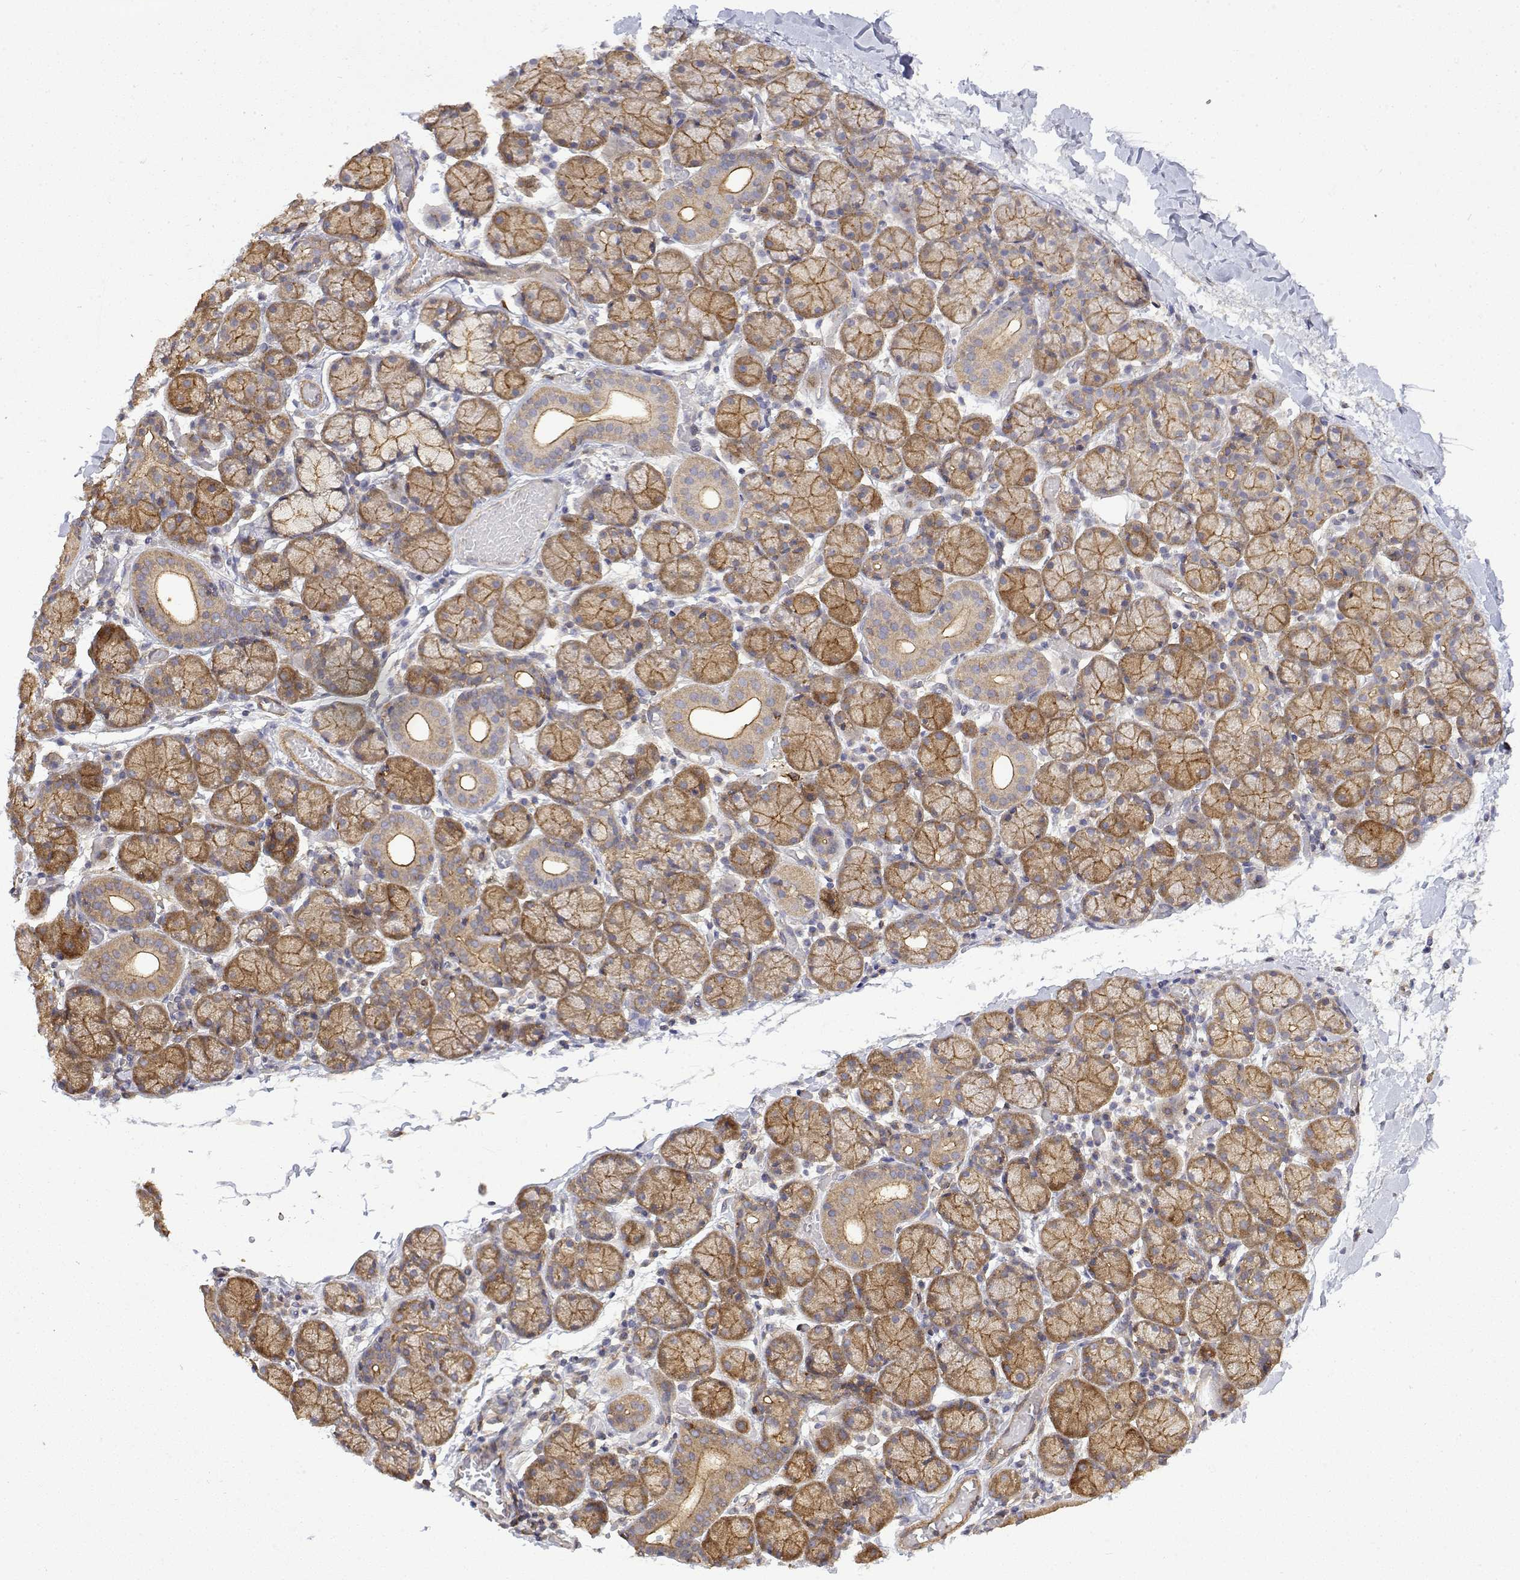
{"staining": {"intensity": "moderate", "quantity": ">75%", "location": "cytoplasmic/membranous"}, "tissue": "salivary gland", "cell_type": "Glandular cells", "image_type": "normal", "snomed": [{"axis": "morphology", "description": "Normal tissue, NOS"}, {"axis": "topography", "description": "Salivary gland"}], "caption": "Glandular cells exhibit moderate cytoplasmic/membranous positivity in approximately >75% of cells in benign salivary gland. (Brightfield microscopy of DAB IHC at high magnification).", "gene": "PACSIN2", "patient": {"sex": "female", "age": 24}}